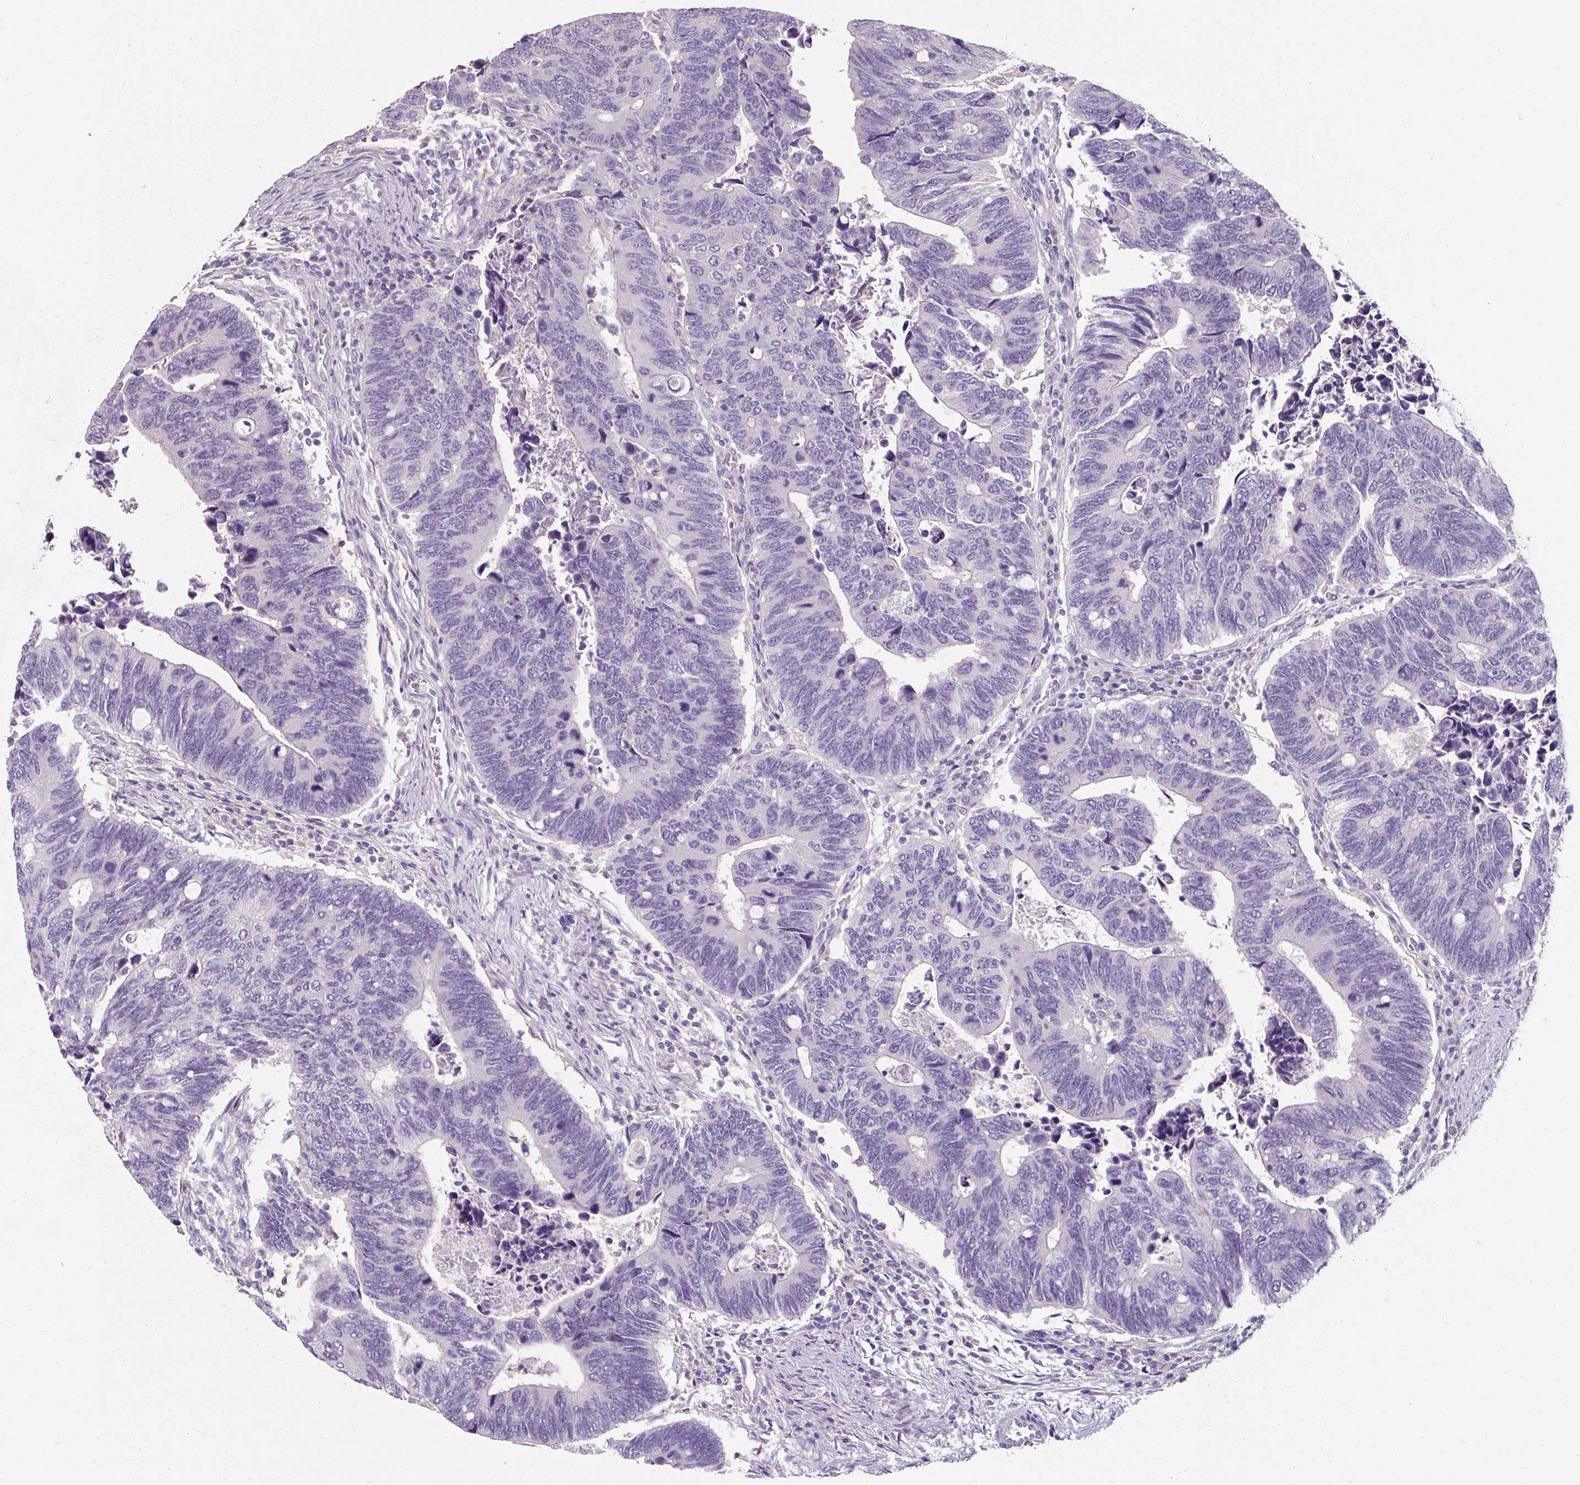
{"staining": {"intensity": "negative", "quantity": "none", "location": "none"}, "tissue": "colorectal cancer", "cell_type": "Tumor cells", "image_type": "cancer", "snomed": [{"axis": "morphology", "description": "Adenocarcinoma, NOS"}, {"axis": "topography", "description": "Colon"}], "caption": "An IHC photomicrograph of adenocarcinoma (colorectal) is shown. There is no staining in tumor cells of adenocarcinoma (colorectal).", "gene": "KLHL24", "patient": {"sex": "male", "age": 87}}